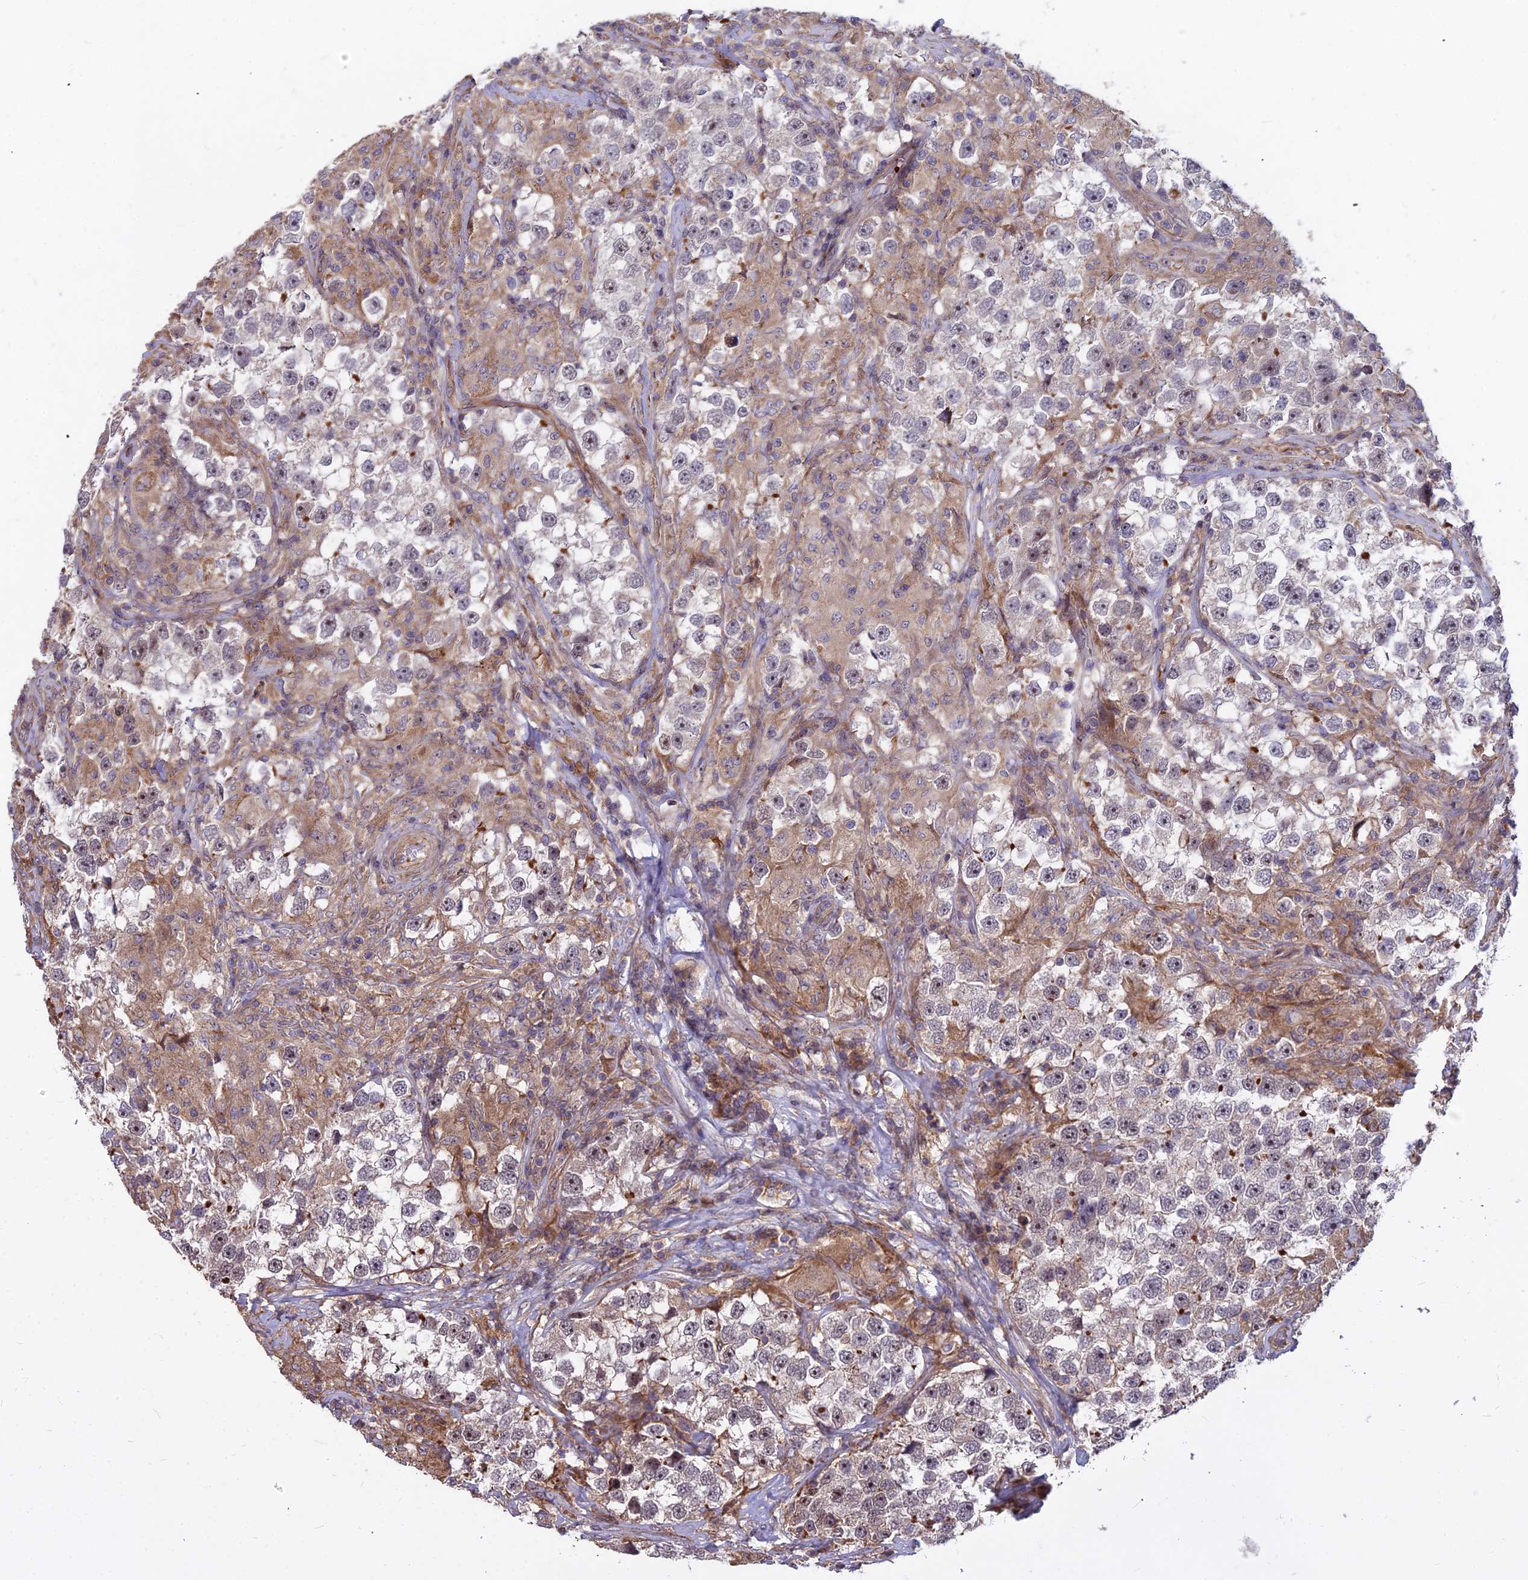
{"staining": {"intensity": "weak", "quantity": "<25%", "location": "cytoplasmic/membranous"}, "tissue": "testis cancer", "cell_type": "Tumor cells", "image_type": "cancer", "snomed": [{"axis": "morphology", "description": "Seminoma, NOS"}, {"axis": "topography", "description": "Testis"}], "caption": "Immunohistochemistry histopathology image of neoplastic tissue: testis cancer (seminoma) stained with DAB demonstrates no significant protein positivity in tumor cells. (DAB (3,3'-diaminobenzidine) immunohistochemistry with hematoxylin counter stain).", "gene": "TCEA3", "patient": {"sex": "male", "age": 46}}